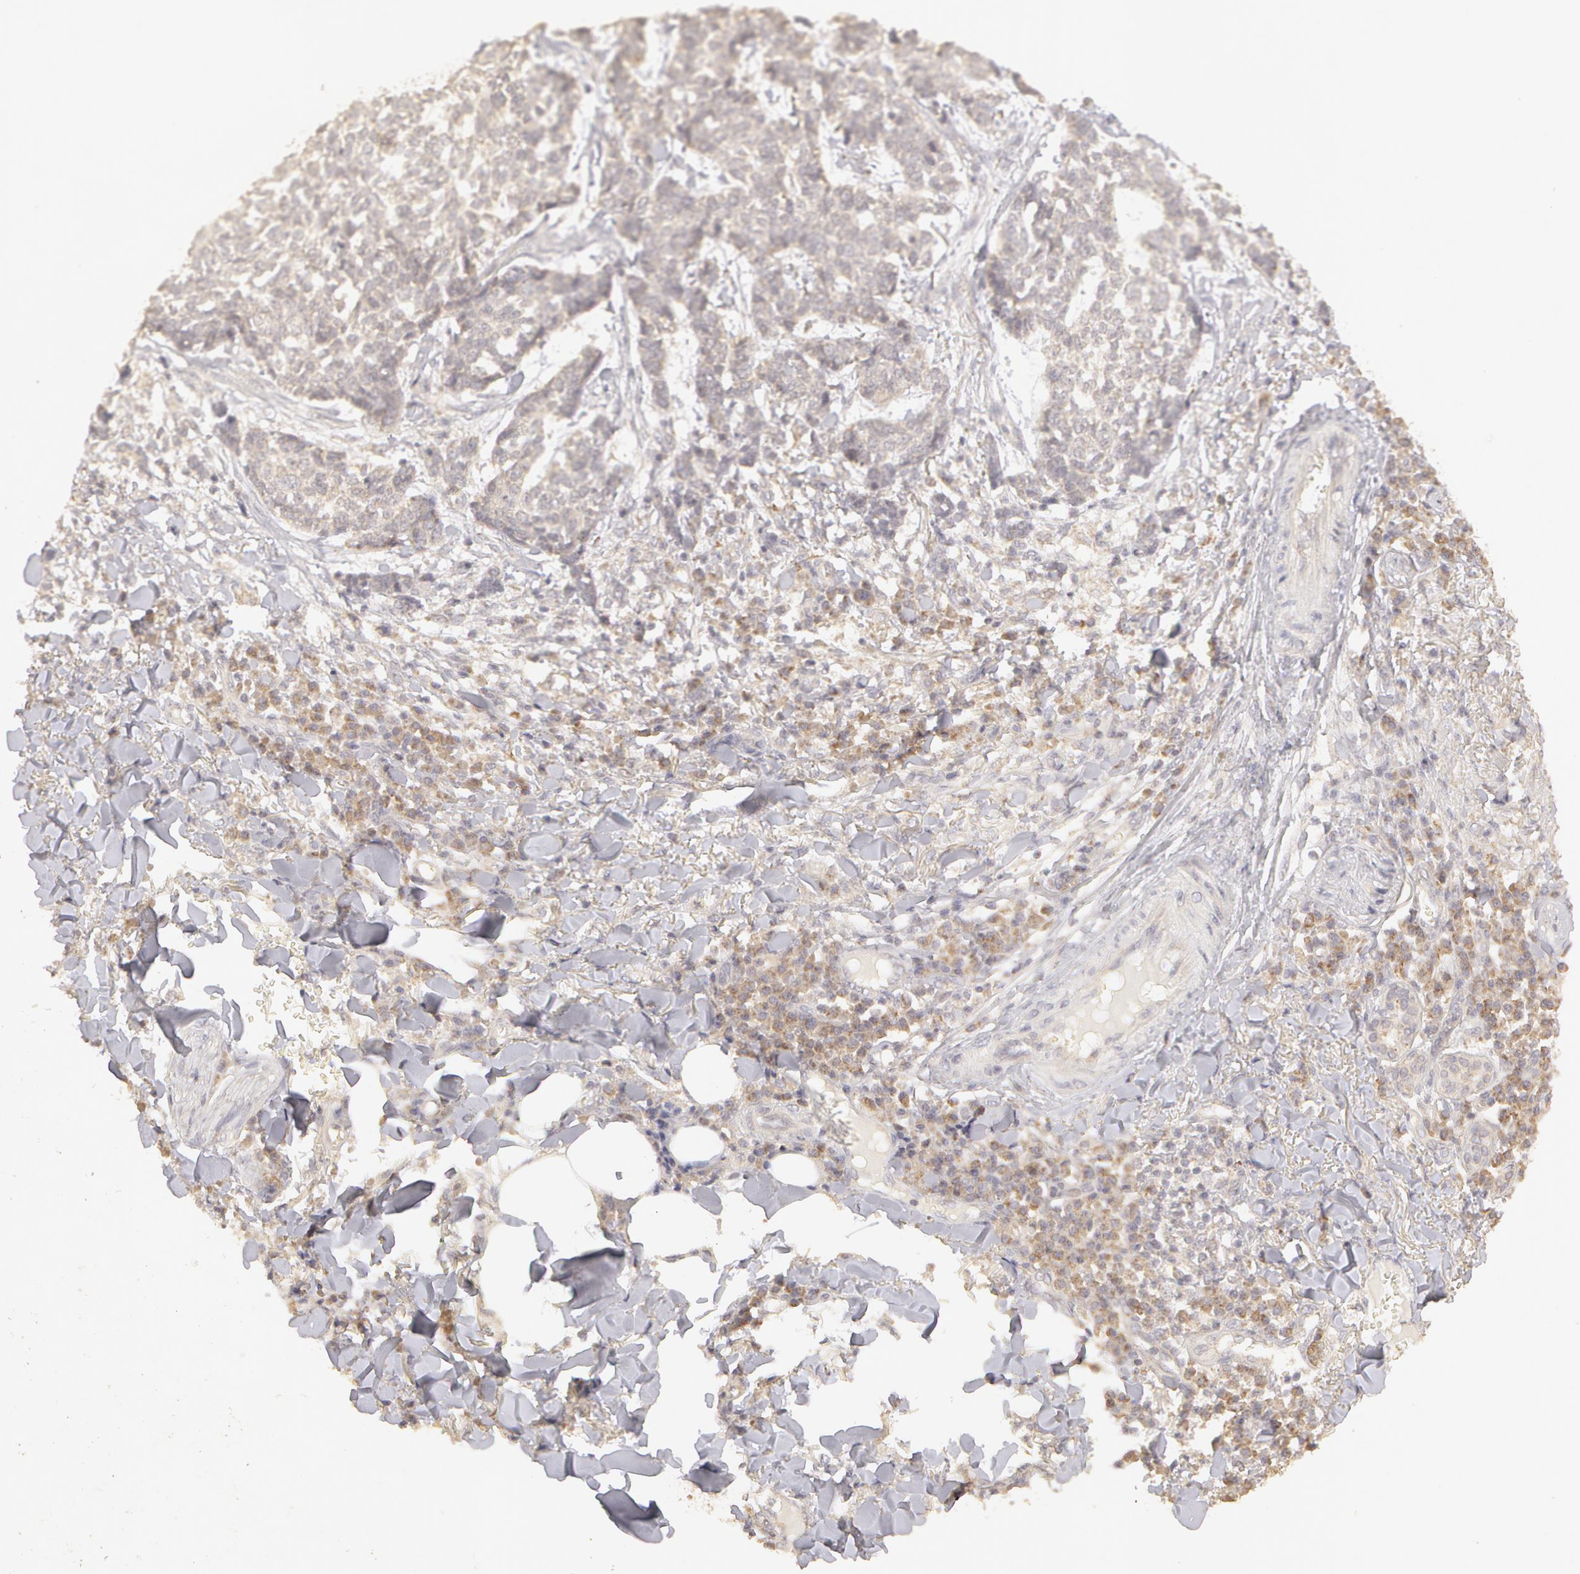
{"staining": {"intensity": "negative", "quantity": "none", "location": "none"}, "tissue": "skin cancer", "cell_type": "Tumor cells", "image_type": "cancer", "snomed": [{"axis": "morphology", "description": "Basal cell carcinoma"}, {"axis": "topography", "description": "Skin"}], "caption": "This is an immunohistochemistry histopathology image of human skin cancer. There is no positivity in tumor cells.", "gene": "ADPRH", "patient": {"sex": "female", "age": 89}}